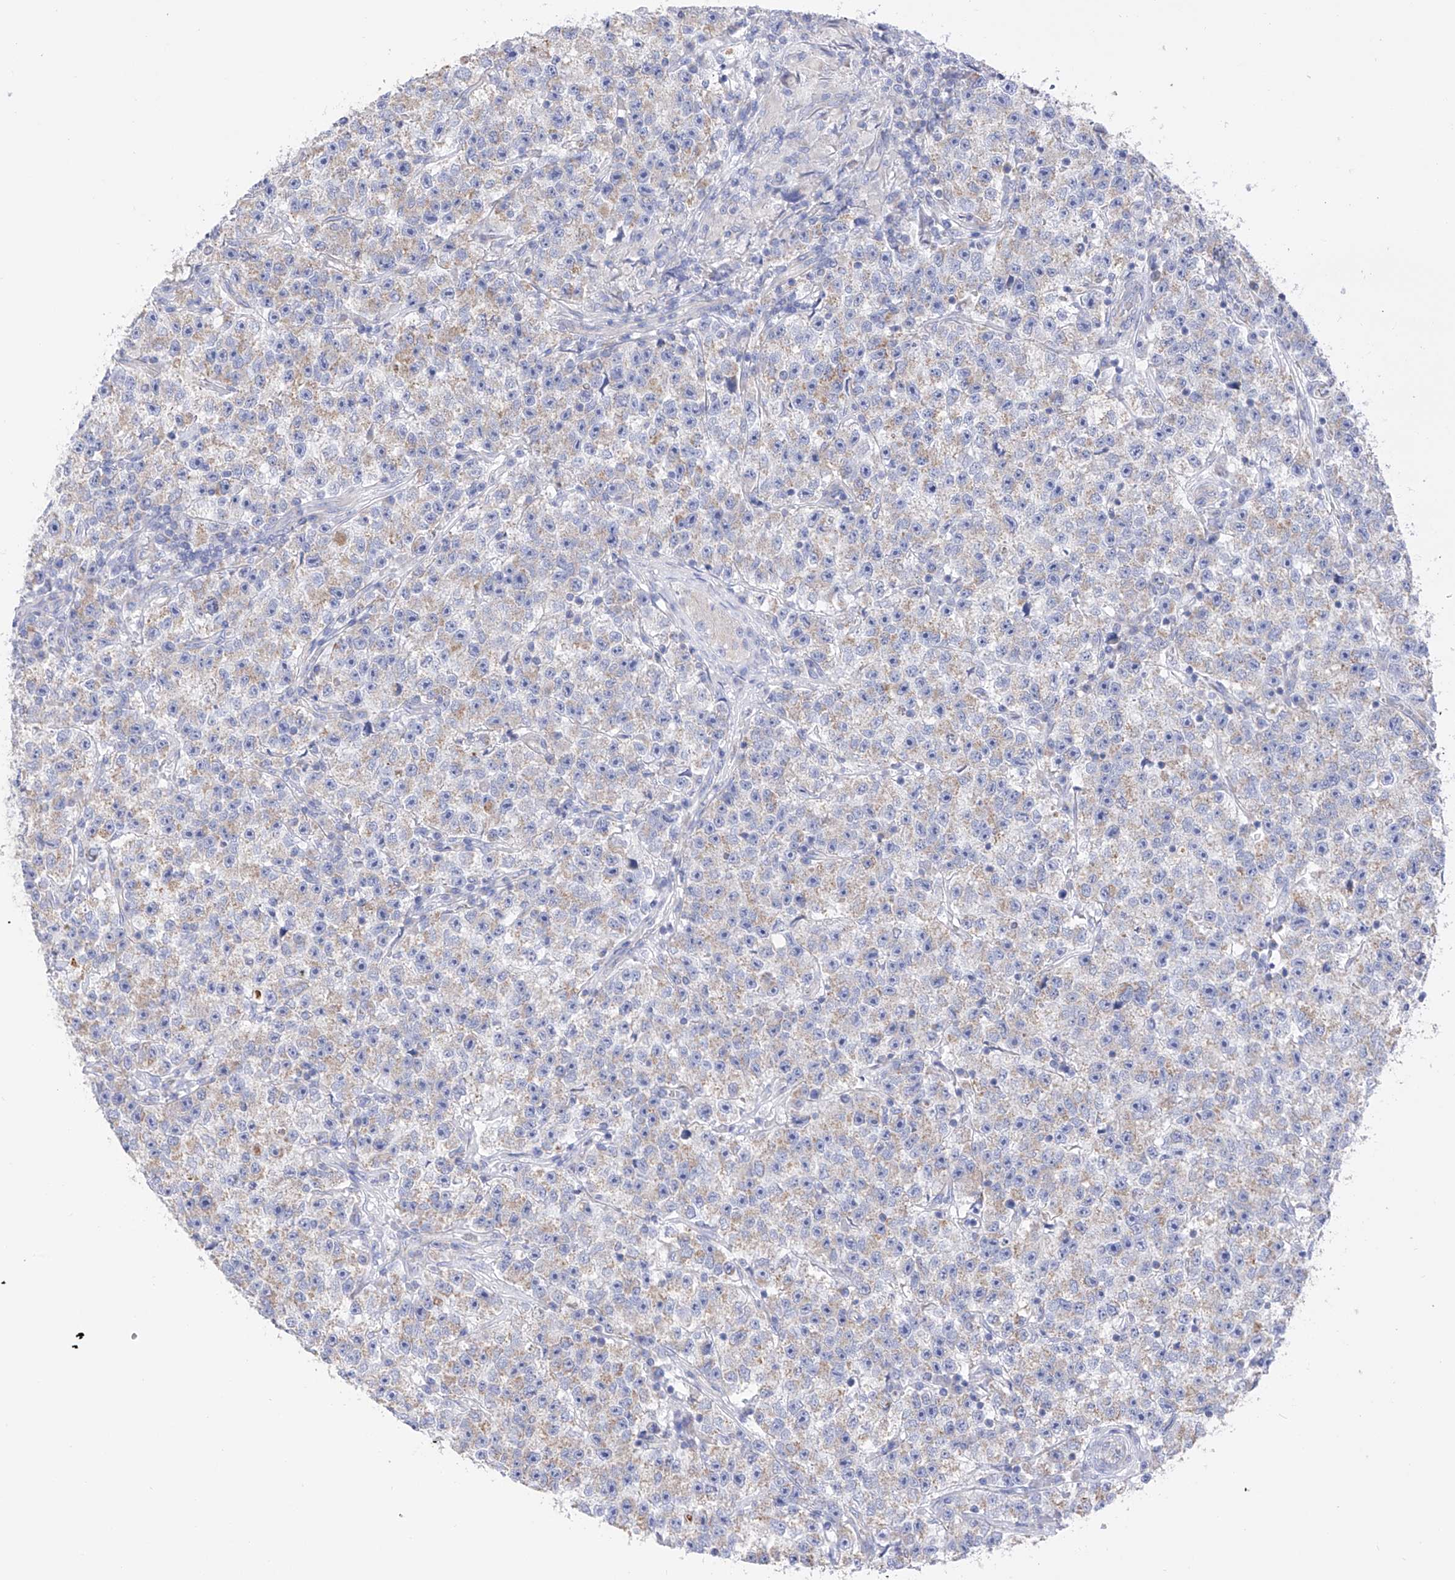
{"staining": {"intensity": "weak", "quantity": "25%-75%", "location": "cytoplasmic/membranous"}, "tissue": "testis cancer", "cell_type": "Tumor cells", "image_type": "cancer", "snomed": [{"axis": "morphology", "description": "Seminoma, NOS"}, {"axis": "topography", "description": "Testis"}], "caption": "A photomicrograph of testis cancer (seminoma) stained for a protein shows weak cytoplasmic/membranous brown staining in tumor cells.", "gene": "FLG", "patient": {"sex": "male", "age": 22}}